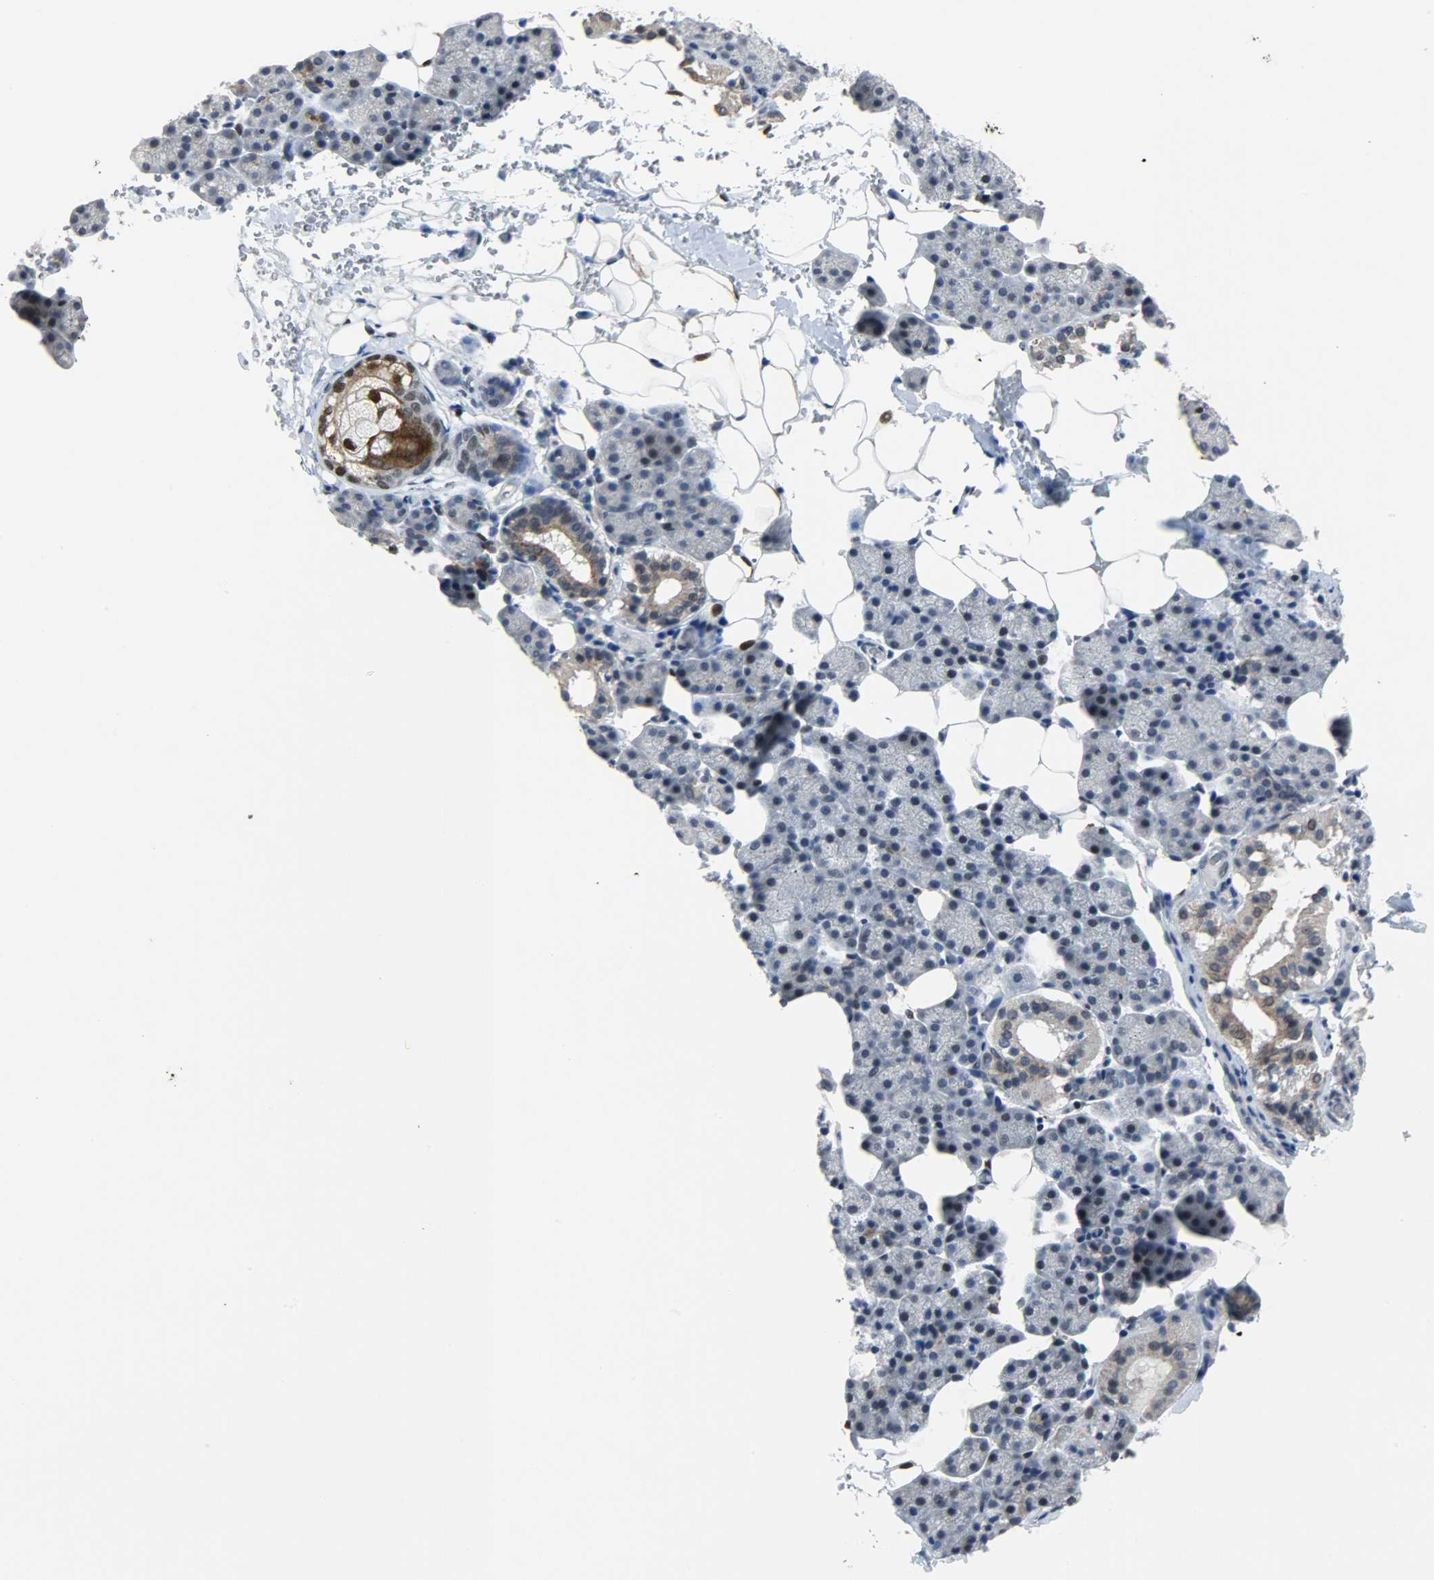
{"staining": {"intensity": "moderate", "quantity": "25%-75%", "location": "cytoplasmic/membranous"}, "tissue": "salivary gland", "cell_type": "Glandular cells", "image_type": "normal", "snomed": [{"axis": "morphology", "description": "Normal tissue, NOS"}, {"axis": "topography", "description": "Lymph node"}, {"axis": "topography", "description": "Salivary gland"}], "caption": "Protein staining of benign salivary gland reveals moderate cytoplasmic/membranous staining in approximately 25%-75% of glandular cells. (Brightfield microscopy of DAB IHC at high magnification).", "gene": "PPARG", "patient": {"sex": "male", "age": 8}}